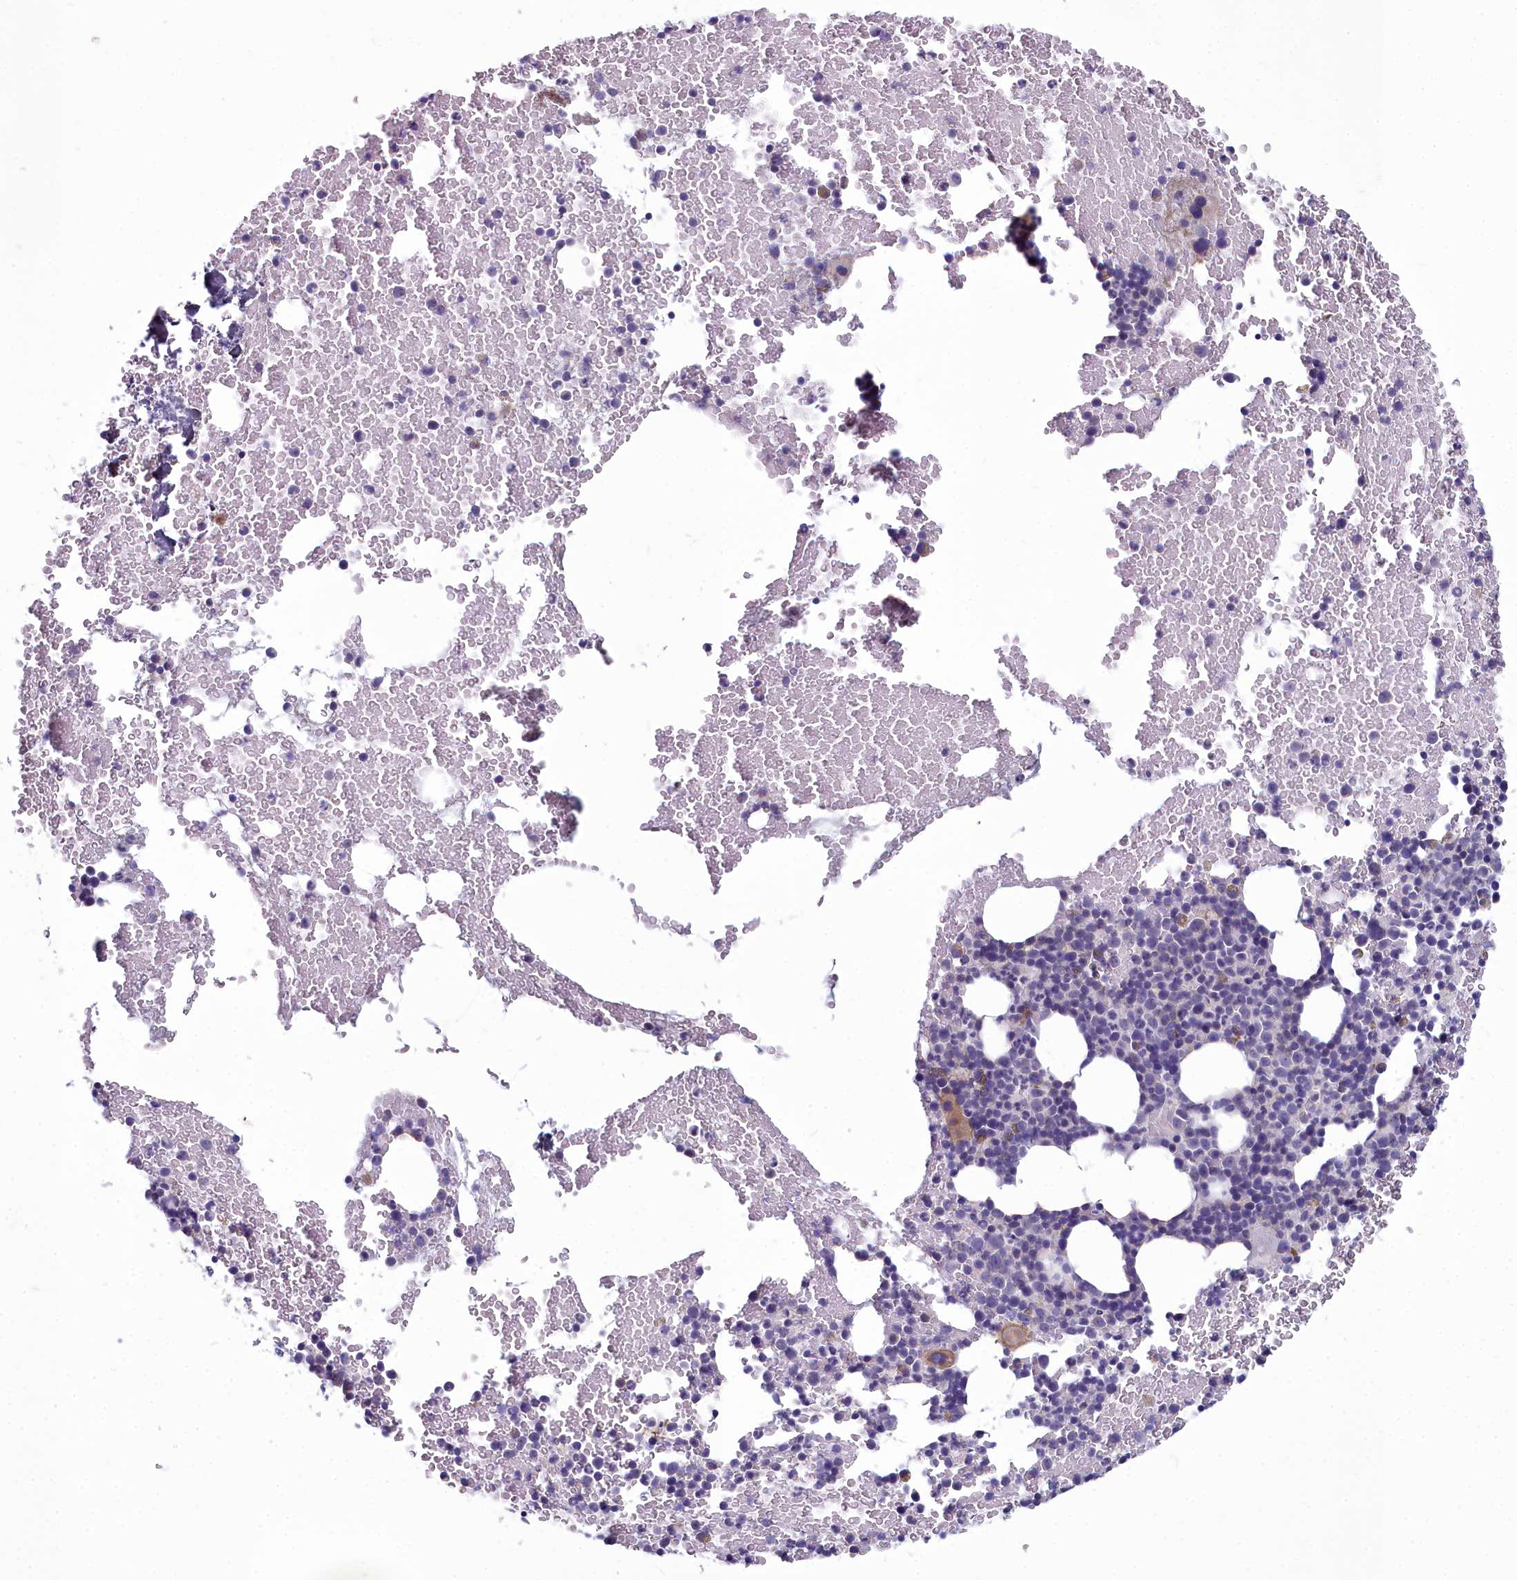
{"staining": {"intensity": "weak", "quantity": "<25%", "location": "cytoplasmic/membranous"}, "tissue": "bone marrow", "cell_type": "Hematopoietic cells", "image_type": "normal", "snomed": [{"axis": "morphology", "description": "Normal tissue, NOS"}, {"axis": "topography", "description": "Bone marrow"}], "caption": "Micrograph shows no significant protein expression in hematopoietic cells of normal bone marrow. (DAB immunohistochemistry (IHC) visualized using brightfield microscopy, high magnification).", "gene": "INSYN2A", "patient": {"sex": "male", "age": 57}}